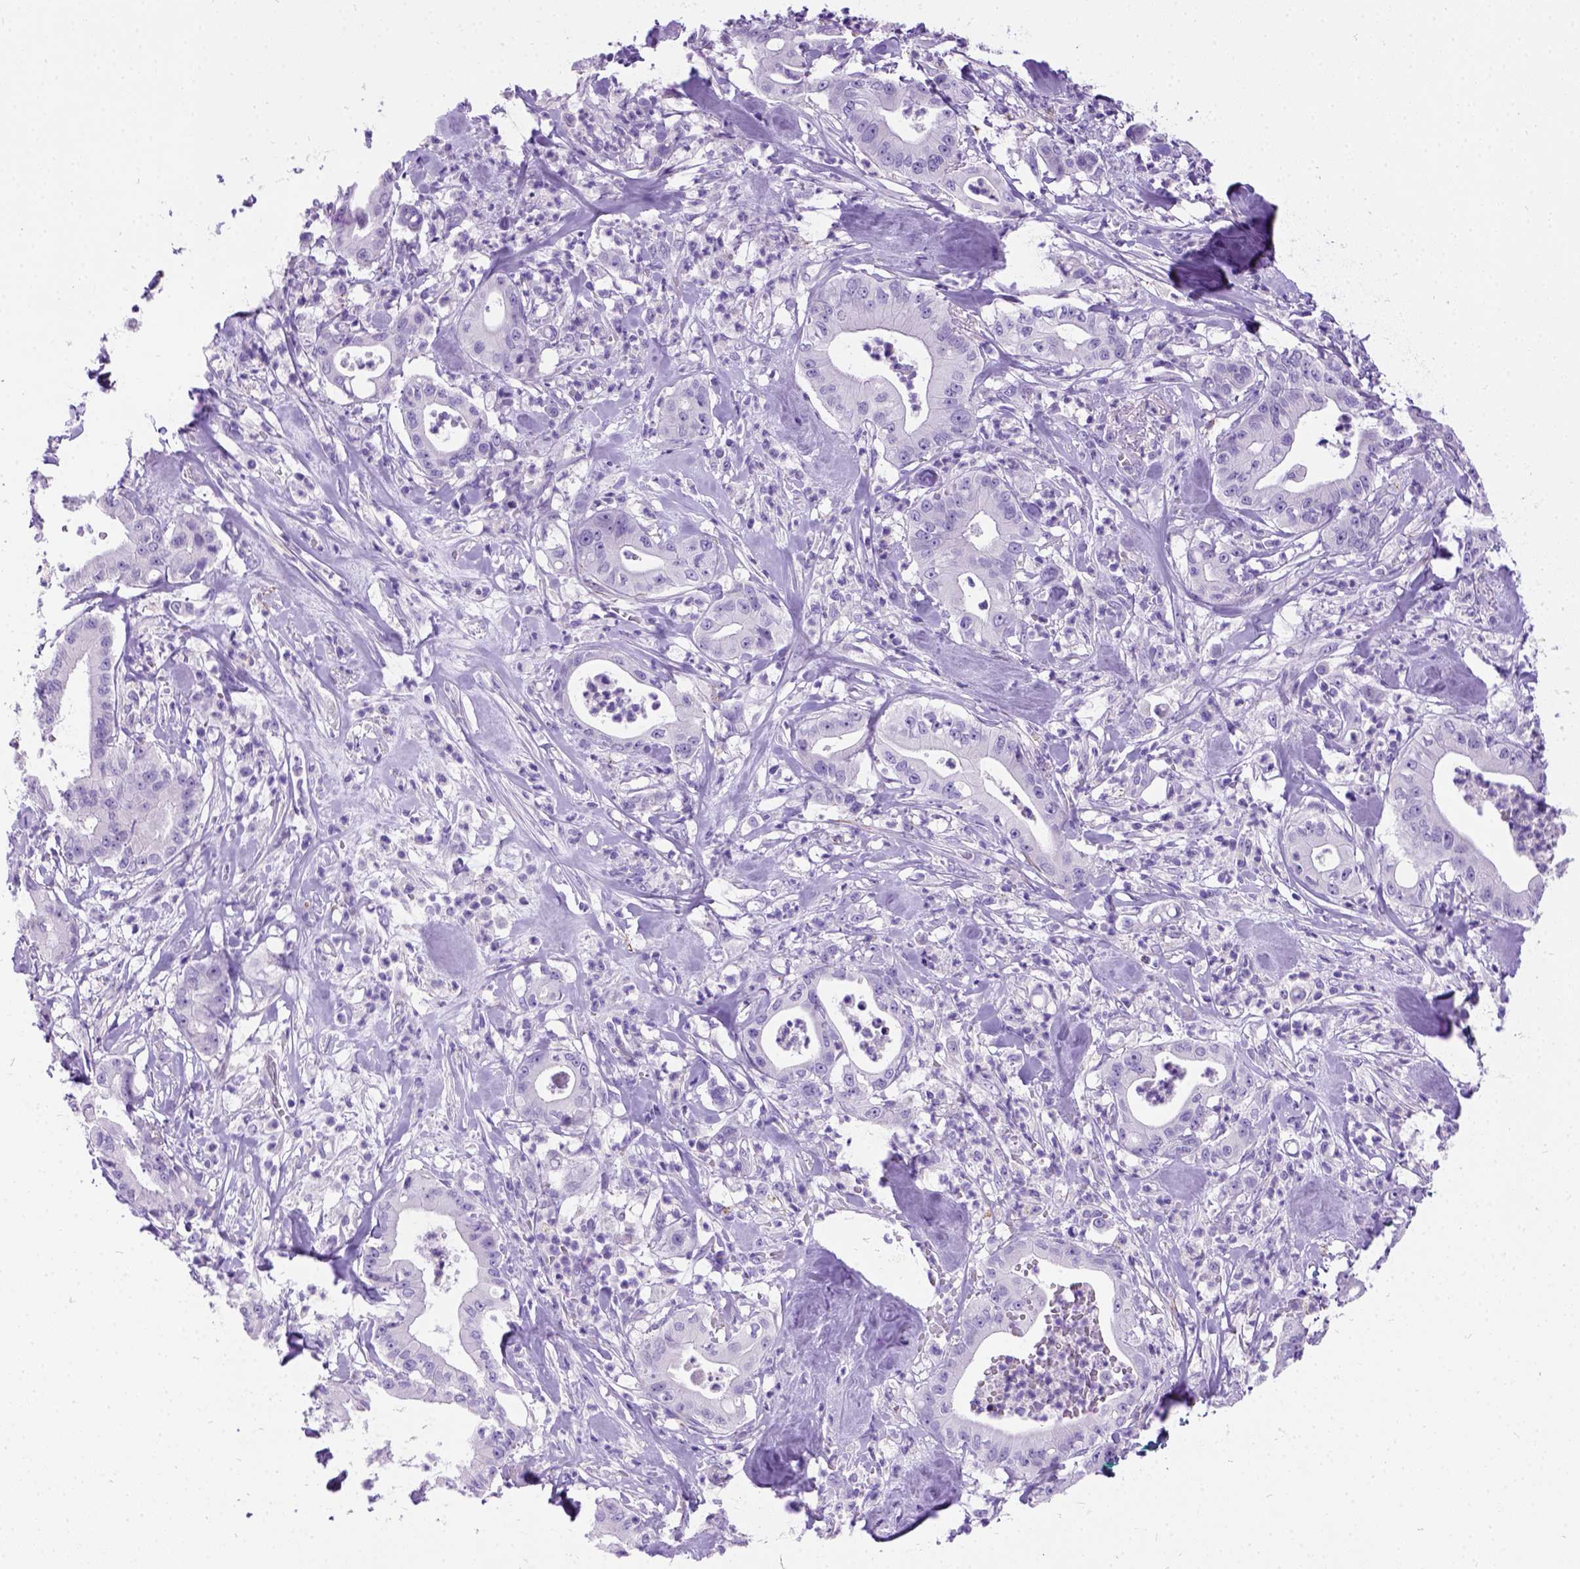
{"staining": {"intensity": "negative", "quantity": "none", "location": "none"}, "tissue": "pancreatic cancer", "cell_type": "Tumor cells", "image_type": "cancer", "snomed": [{"axis": "morphology", "description": "Adenocarcinoma, NOS"}, {"axis": "topography", "description": "Pancreas"}], "caption": "This micrograph is of pancreatic cancer (adenocarcinoma) stained with IHC to label a protein in brown with the nuclei are counter-stained blue. There is no expression in tumor cells. The staining was performed using DAB (3,3'-diaminobenzidine) to visualize the protein expression in brown, while the nuclei were stained in blue with hematoxylin (Magnification: 20x).", "gene": "PRG2", "patient": {"sex": "male", "age": 71}}